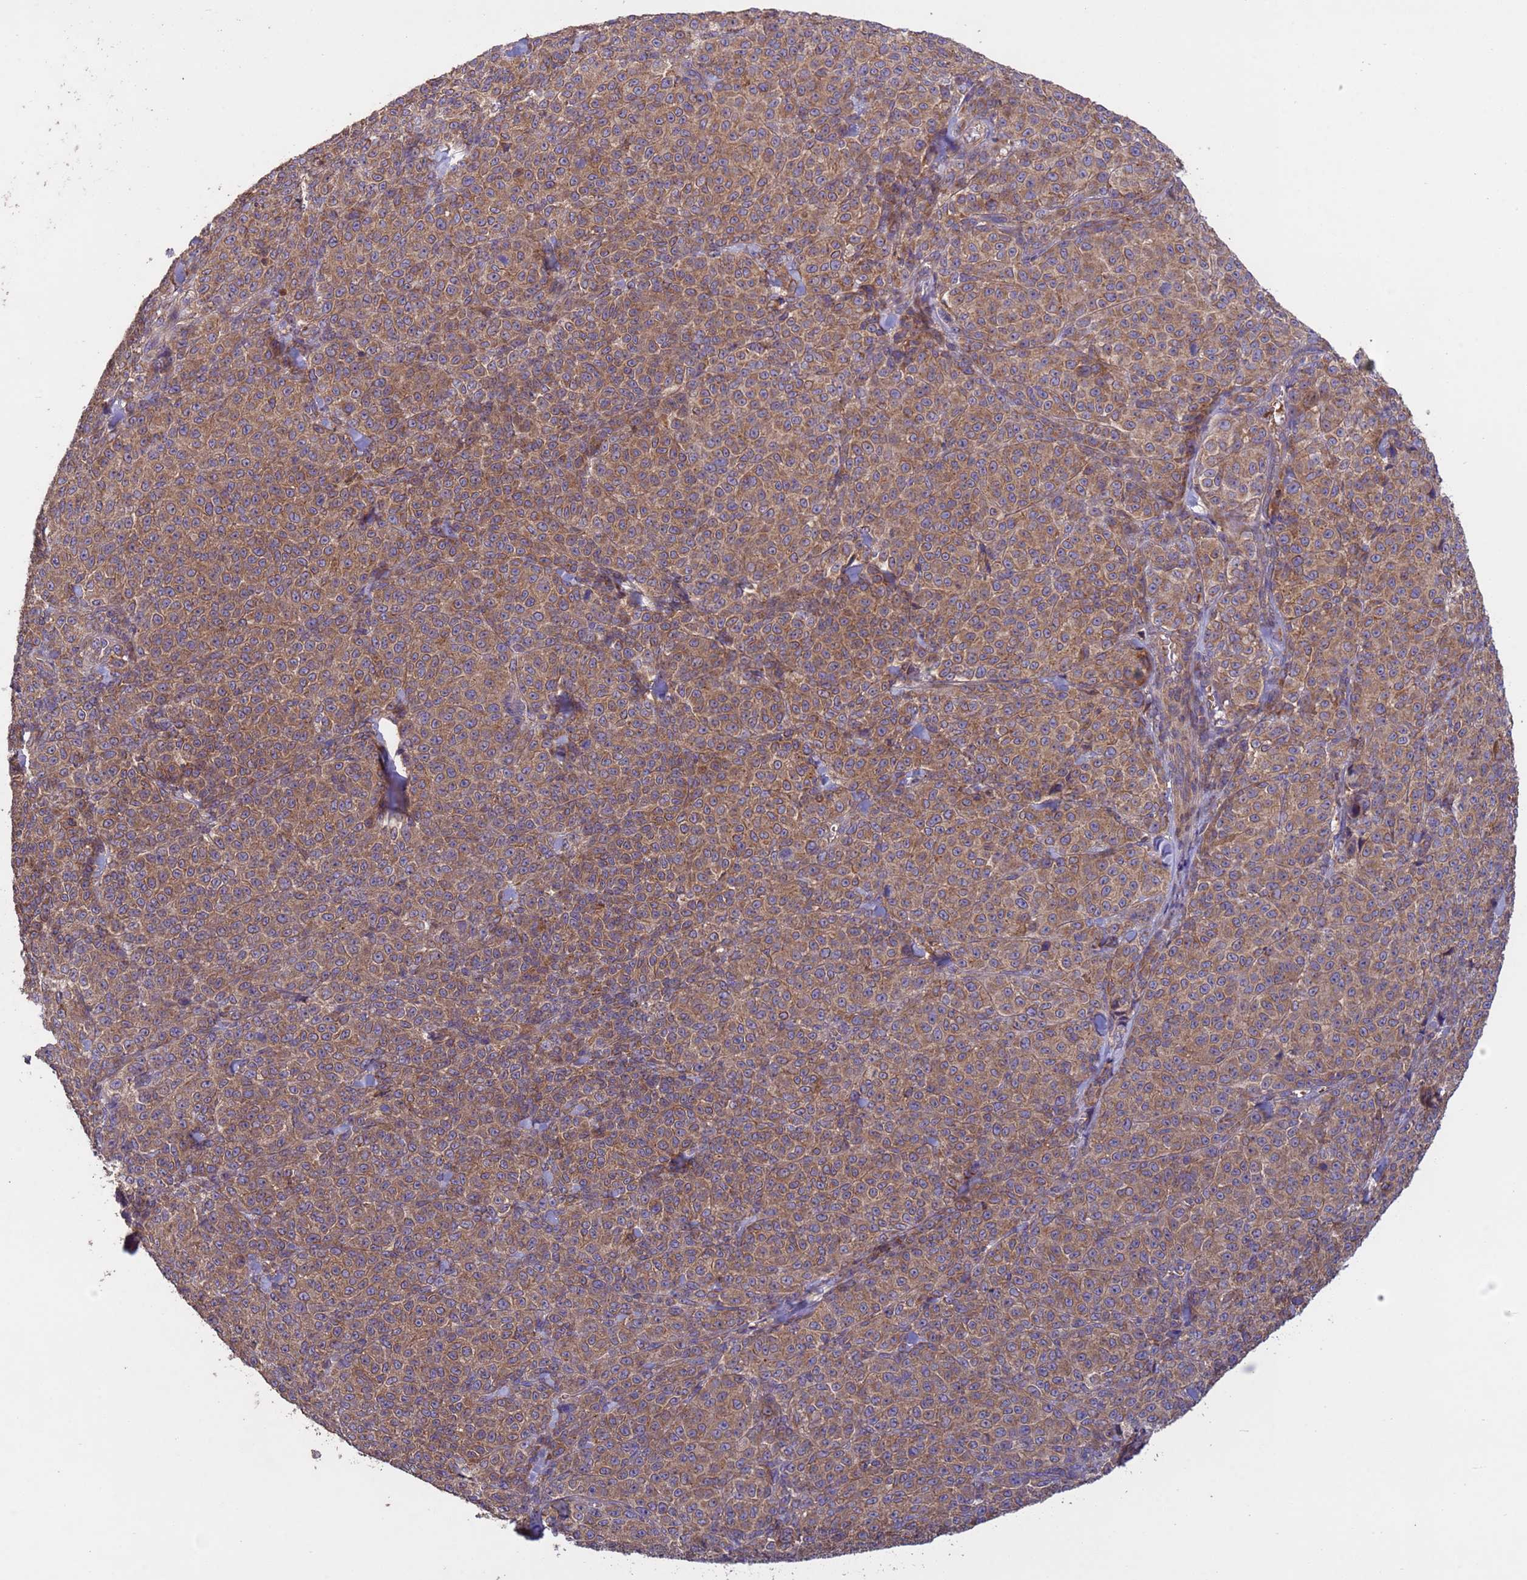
{"staining": {"intensity": "moderate", "quantity": ">75%", "location": "cytoplasmic/membranous"}, "tissue": "melanoma", "cell_type": "Tumor cells", "image_type": "cancer", "snomed": [{"axis": "morphology", "description": "Normal tissue, NOS"}, {"axis": "morphology", "description": "Malignant melanoma, NOS"}, {"axis": "topography", "description": "Skin"}], "caption": "This is a histology image of immunohistochemistry staining of melanoma, which shows moderate expression in the cytoplasmic/membranous of tumor cells.", "gene": "RAB10", "patient": {"sex": "female", "age": 34}}